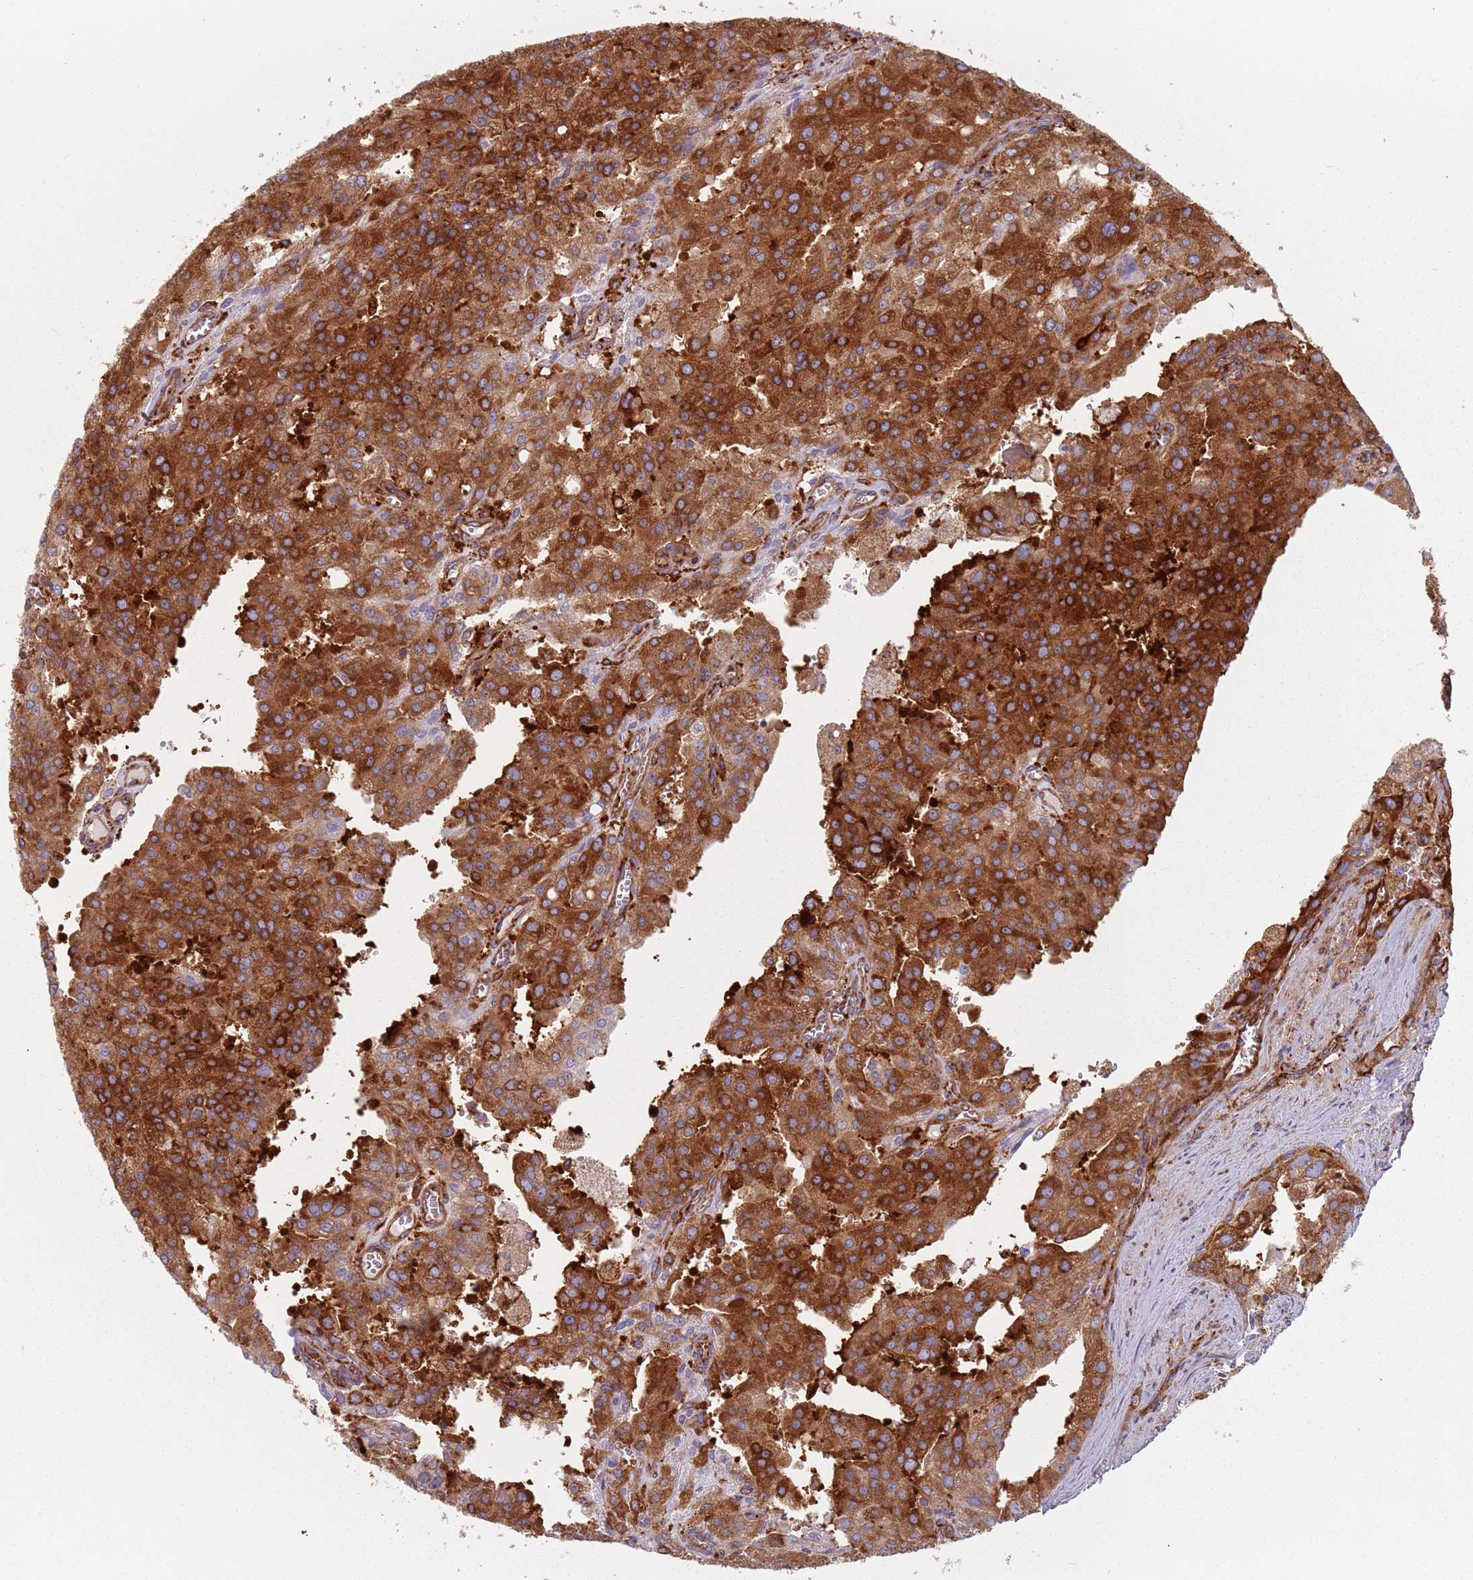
{"staining": {"intensity": "strong", "quantity": ">75%", "location": "cytoplasmic/membranous"}, "tissue": "prostate cancer", "cell_type": "Tumor cells", "image_type": "cancer", "snomed": [{"axis": "morphology", "description": "Adenocarcinoma, High grade"}, {"axis": "topography", "description": "Prostate"}], "caption": "Human prostate cancer (adenocarcinoma (high-grade)) stained for a protein (brown) demonstrates strong cytoplasmic/membranous positive expression in approximately >75% of tumor cells.", "gene": "TPD52L2", "patient": {"sex": "male", "age": 68}}